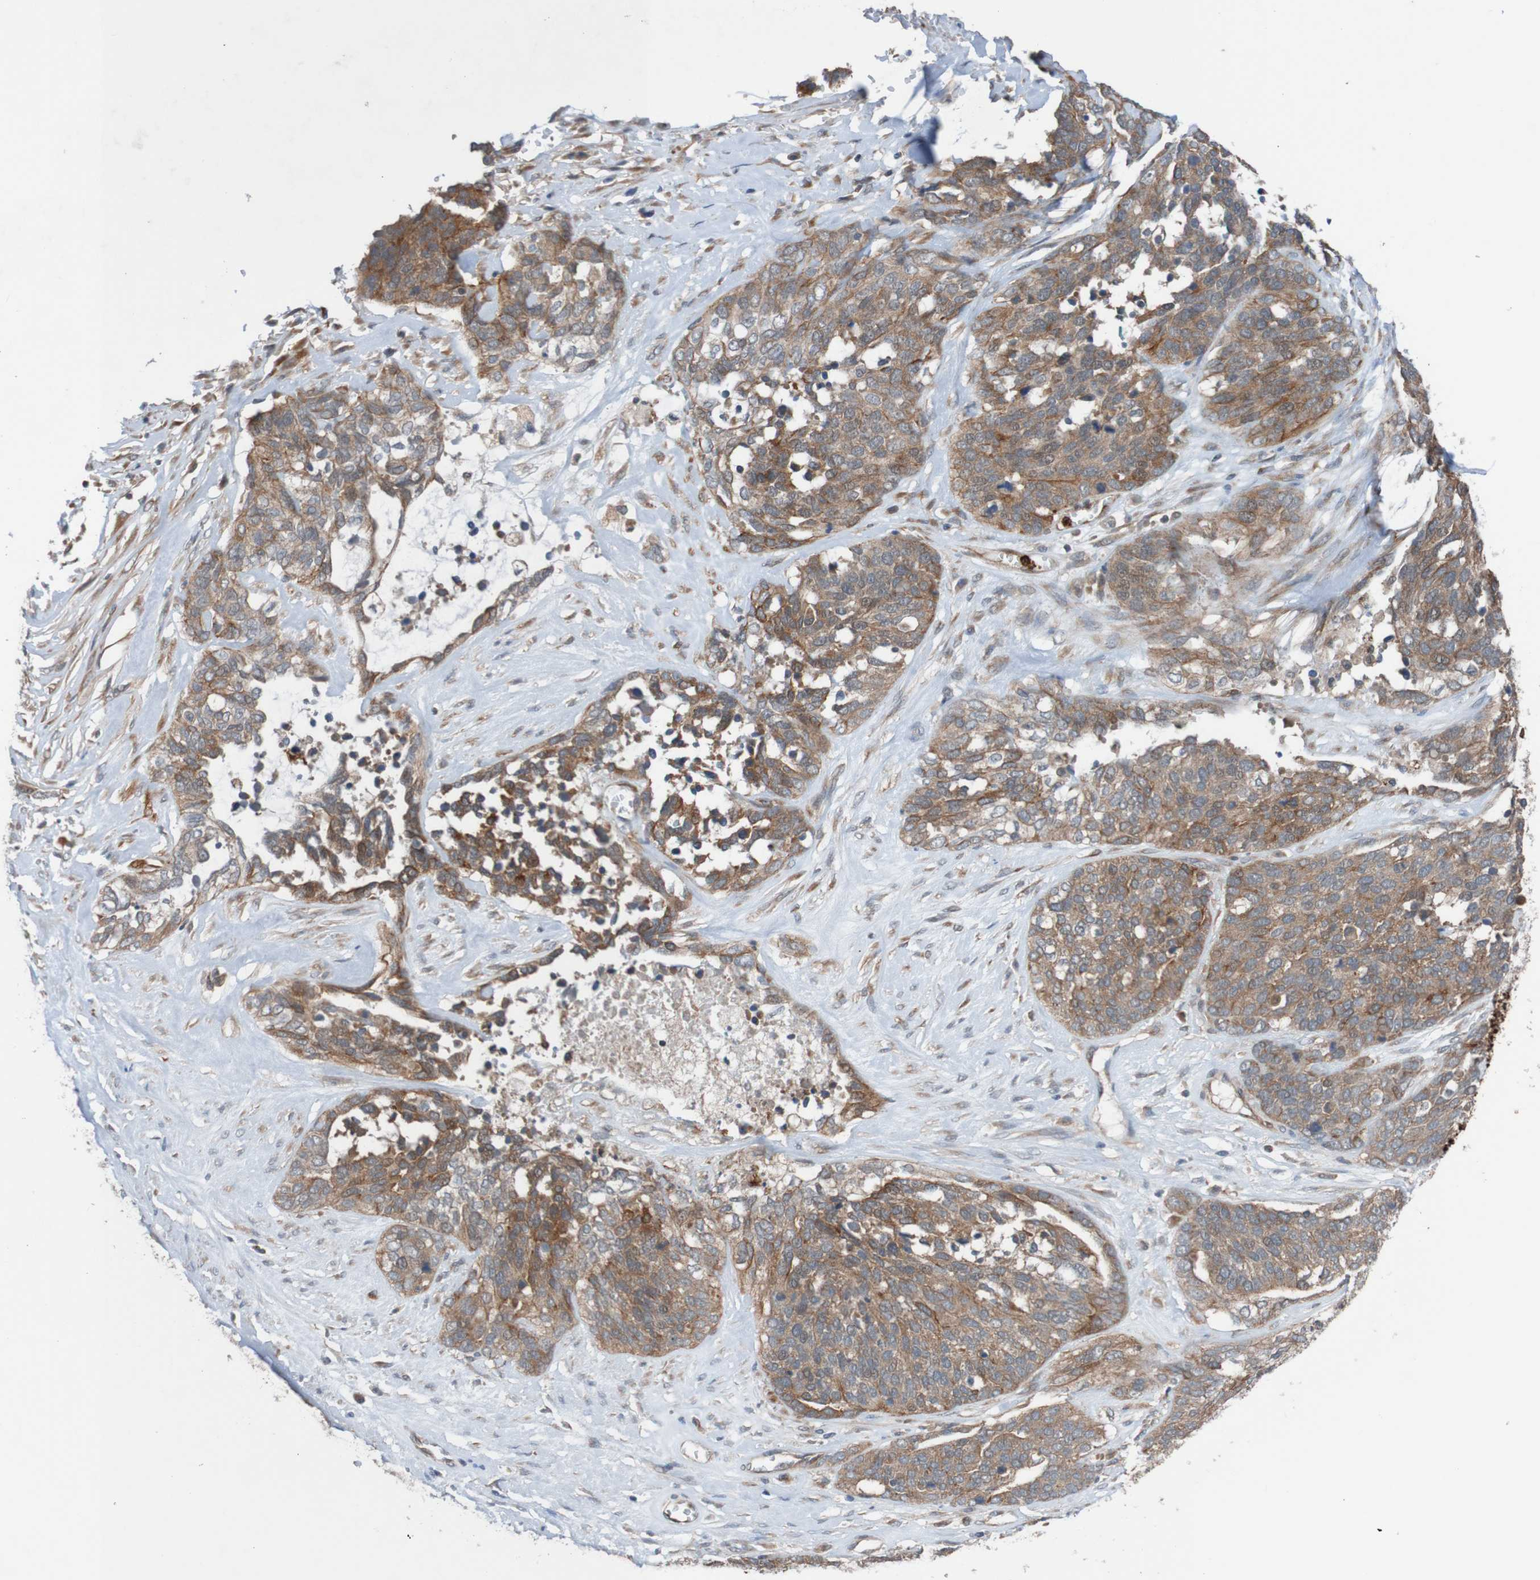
{"staining": {"intensity": "moderate", "quantity": ">75%", "location": "cytoplasmic/membranous"}, "tissue": "ovarian cancer", "cell_type": "Tumor cells", "image_type": "cancer", "snomed": [{"axis": "morphology", "description": "Cystadenocarcinoma, serous, NOS"}, {"axis": "topography", "description": "Ovary"}], "caption": "Immunohistochemical staining of ovarian cancer (serous cystadenocarcinoma) demonstrates medium levels of moderate cytoplasmic/membranous protein expression in approximately >75% of tumor cells. (IHC, brightfield microscopy, high magnification).", "gene": "ST8SIA6", "patient": {"sex": "female", "age": 44}}